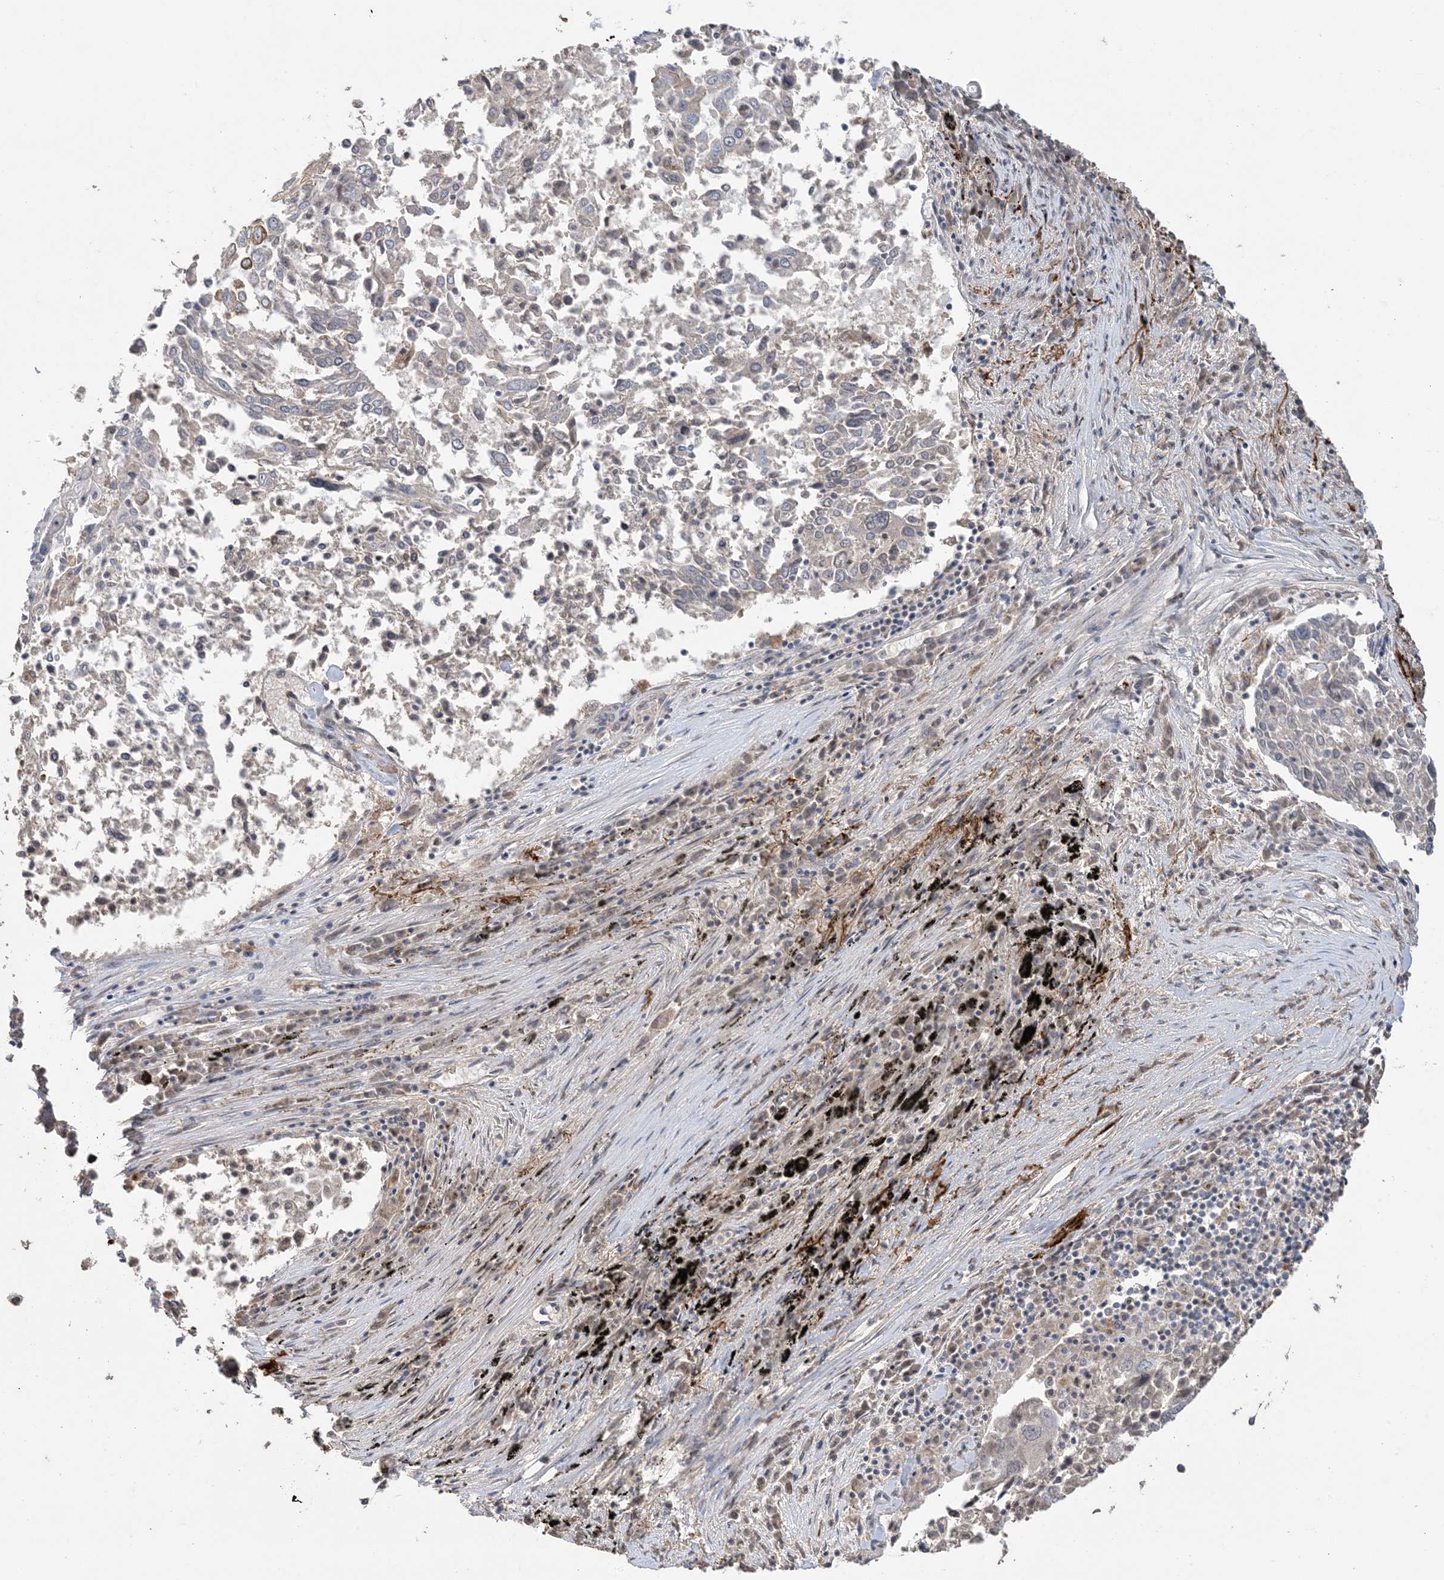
{"staining": {"intensity": "negative", "quantity": "none", "location": "none"}, "tissue": "lung cancer", "cell_type": "Tumor cells", "image_type": "cancer", "snomed": [{"axis": "morphology", "description": "Squamous cell carcinoma, NOS"}, {"axis": "topography", "description": "Lung"}], "caption": "There is no significant staining in tumor cells of lung squamous cell carcinoma. (DAB (3,3'-diaminobenzidine) immunohistochemistry with hematoxylin counter stain).", "gene": "XRN1", "patient": {"sex": "male", "age": 65}}